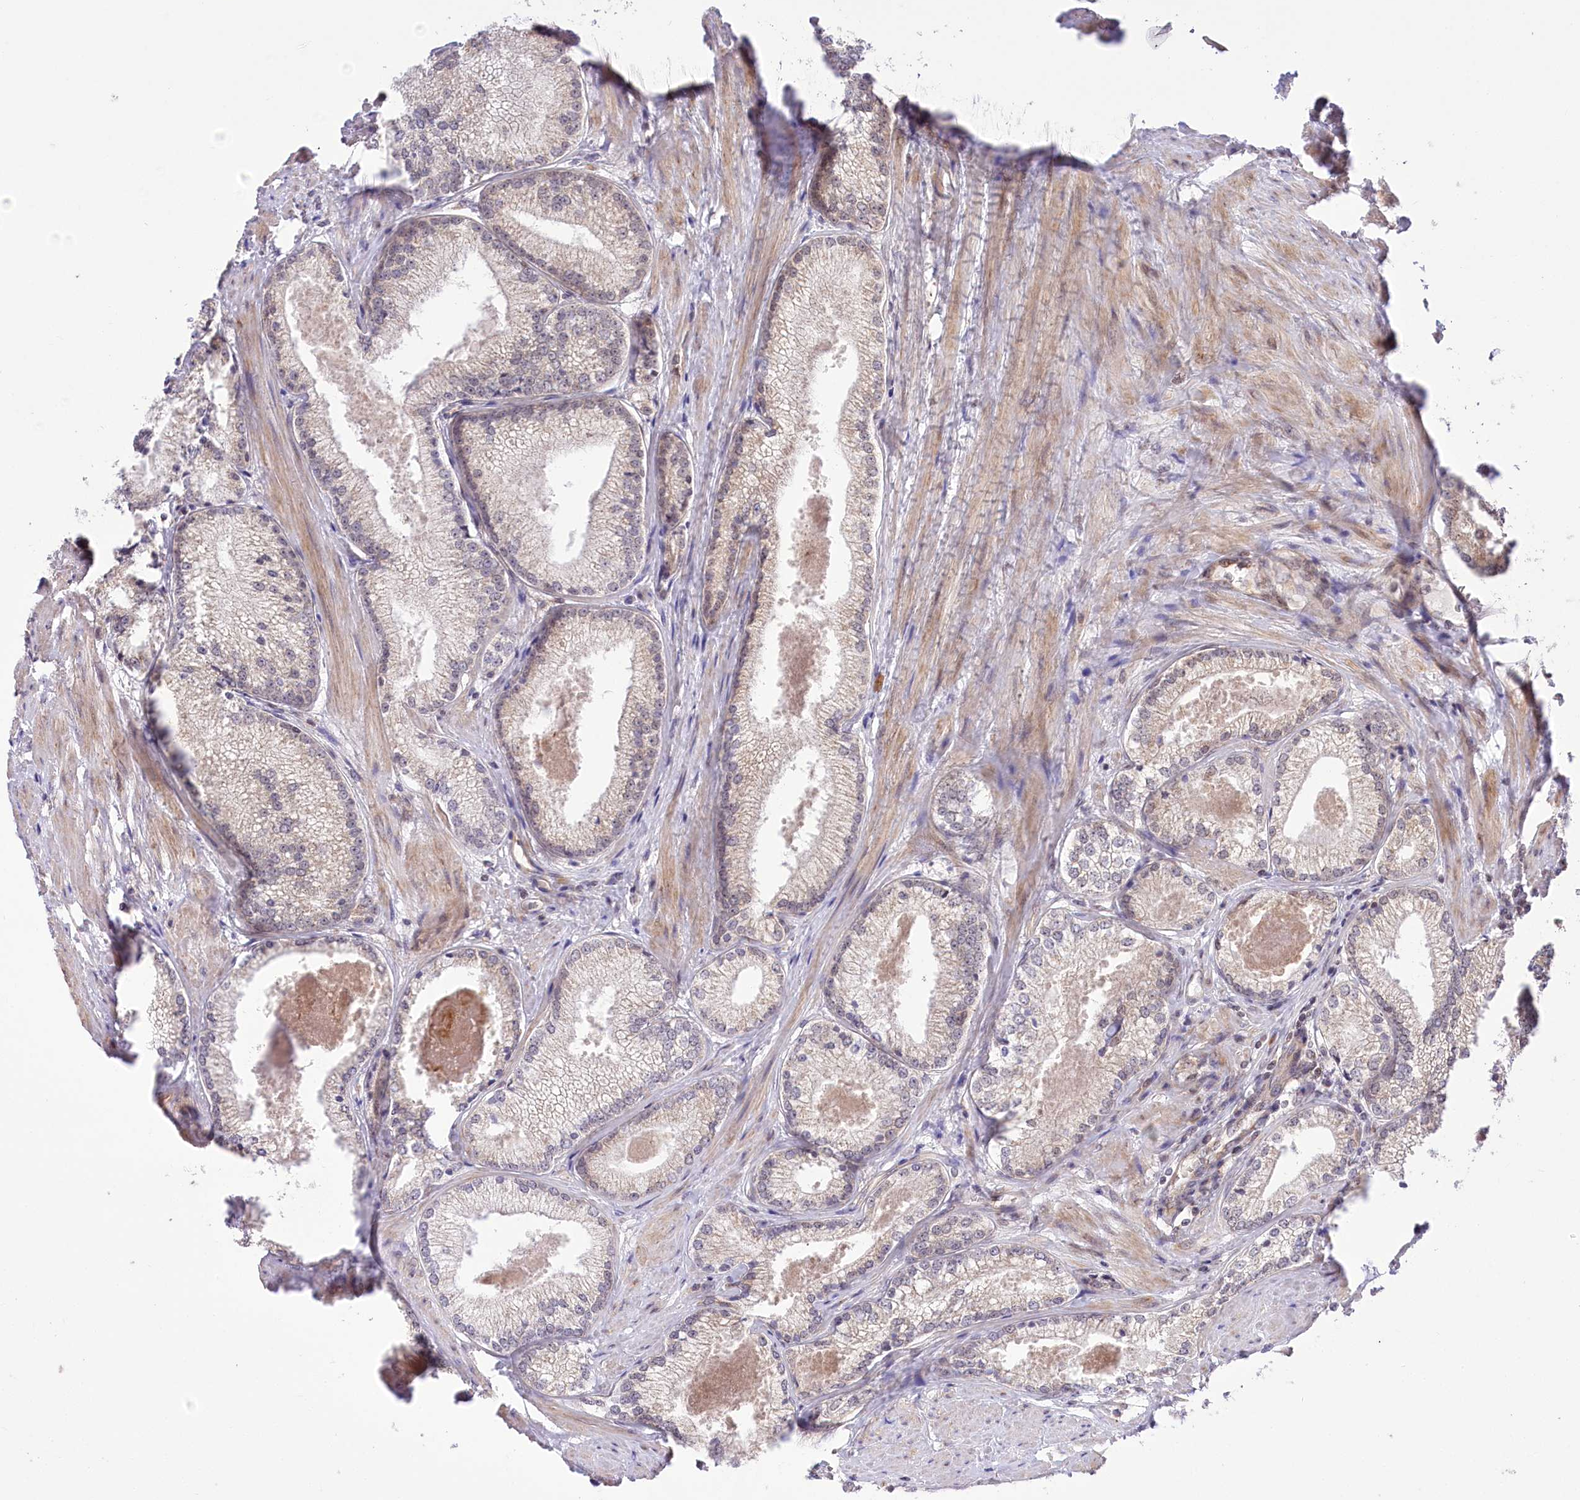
{"staining": {"intensity": "moderate", "quantity": "<25%", "location": "cytoplasmic/membranous"}, "tissue": "prostate cancer", "cell_type": "Tumor cells", "image_type": "cancer", "snomed": [{"axis": "morphology", "description": "Adenocarcinoma, High grade"}, {"axis": "topography", "description": "Prostate"}], "caption": "Moderate cytoplasmic/membranous positivity is identified in approximately <25% of tumor cells in prostate cancer (high-grade adenocarcinoma). Ihc stains the protein in brown and the nuclei are stained blue.", "gene": "ZMAT2", "patient": {"sex": "male", "age": 66}}